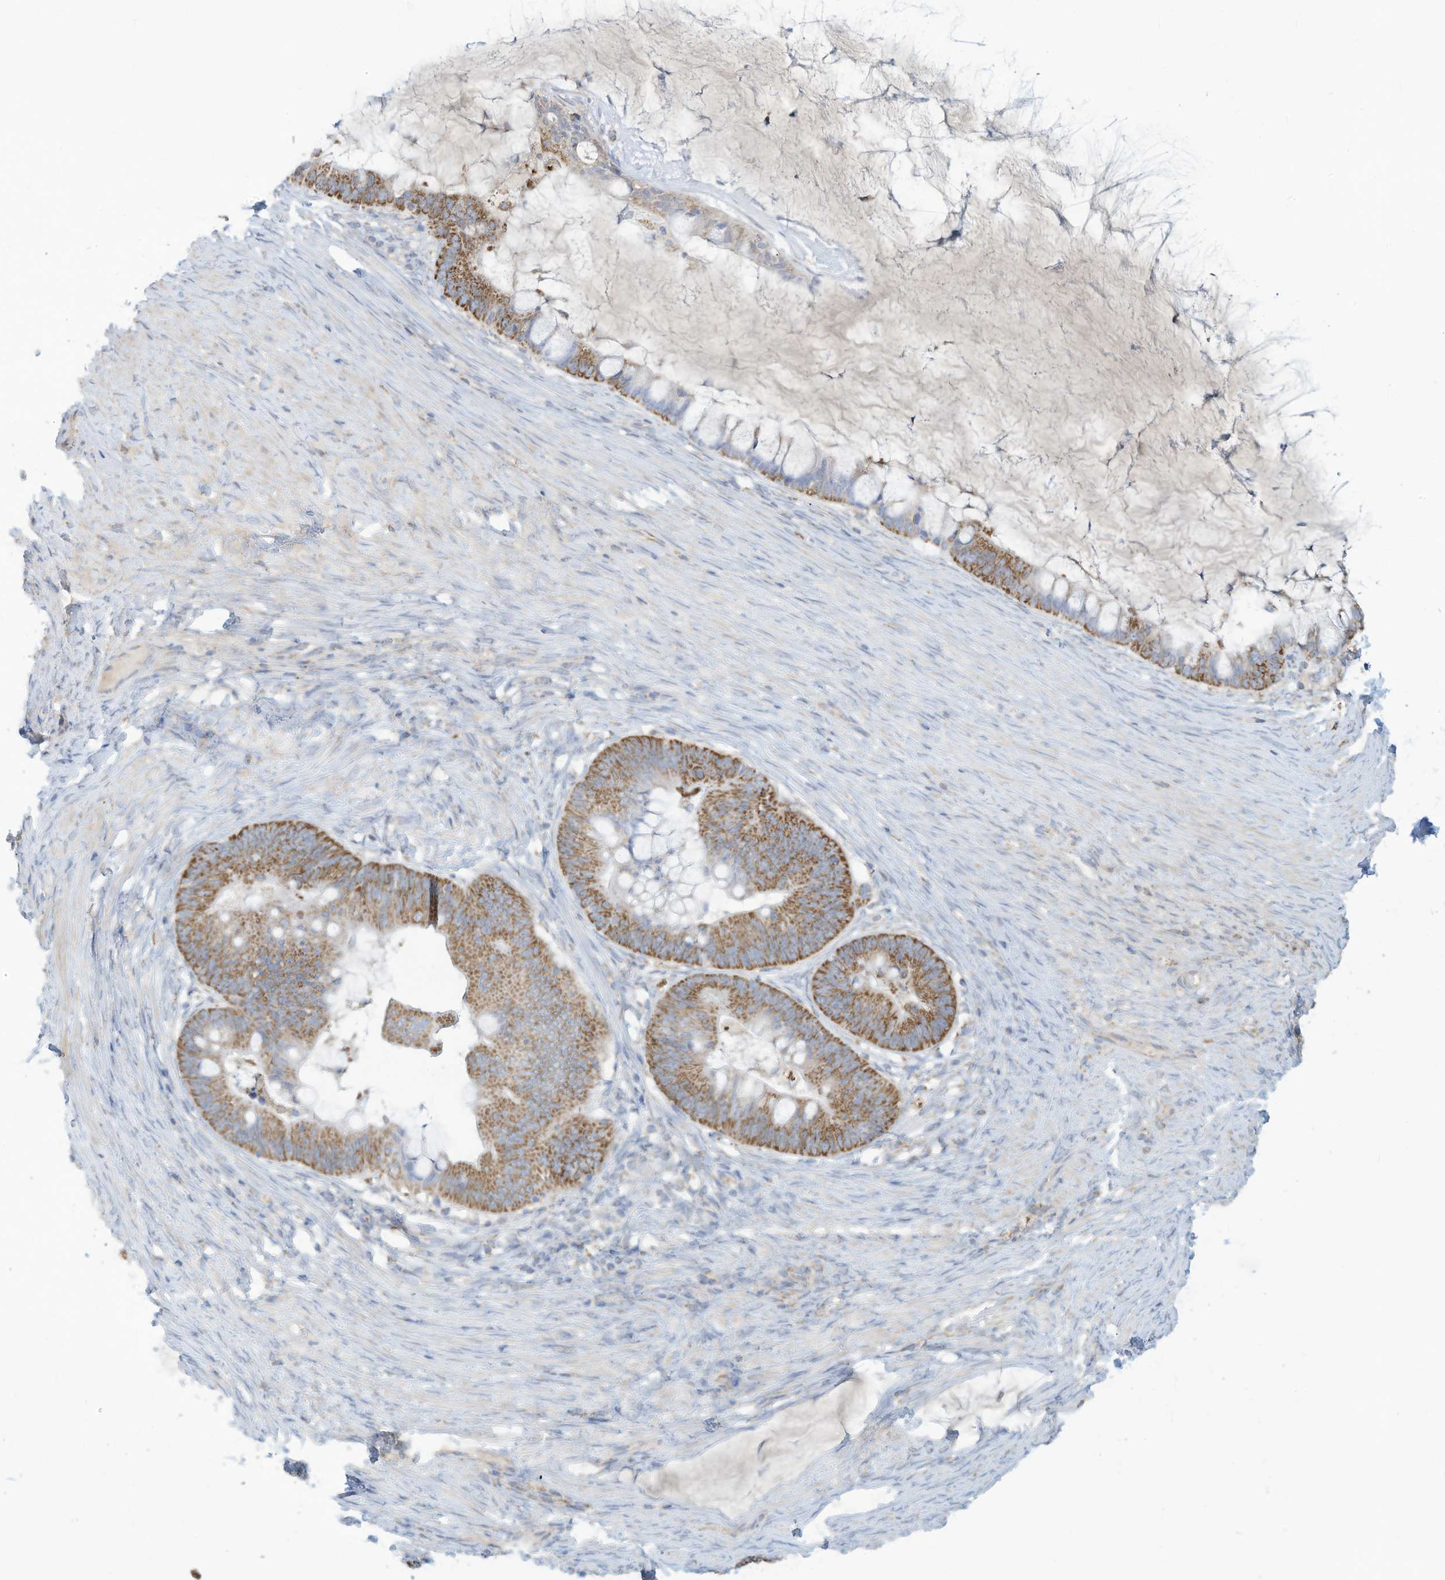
{"staining": {"intensity": "moderate", "quantity": ">75%", "location": "cytoplasmic/membranous"}, "tissue": "ovarian cancer", "cell_type": "Tumor cells", "image_type": "cancer", "snomed": [{"axis": "morphology", "description": "Cystadenocarcinoma, mucinous, NOS"}, {"axis": "topography", "description": "Ovary"}], "caption": "Mucinous cystadenocarcinoma (ovarian) stained for a protein demonstrates moderate cytoplasmic/membranous positivity in tumor cells.", "gene": "NLN", "patient": {"sex": "female", "age": 61}}